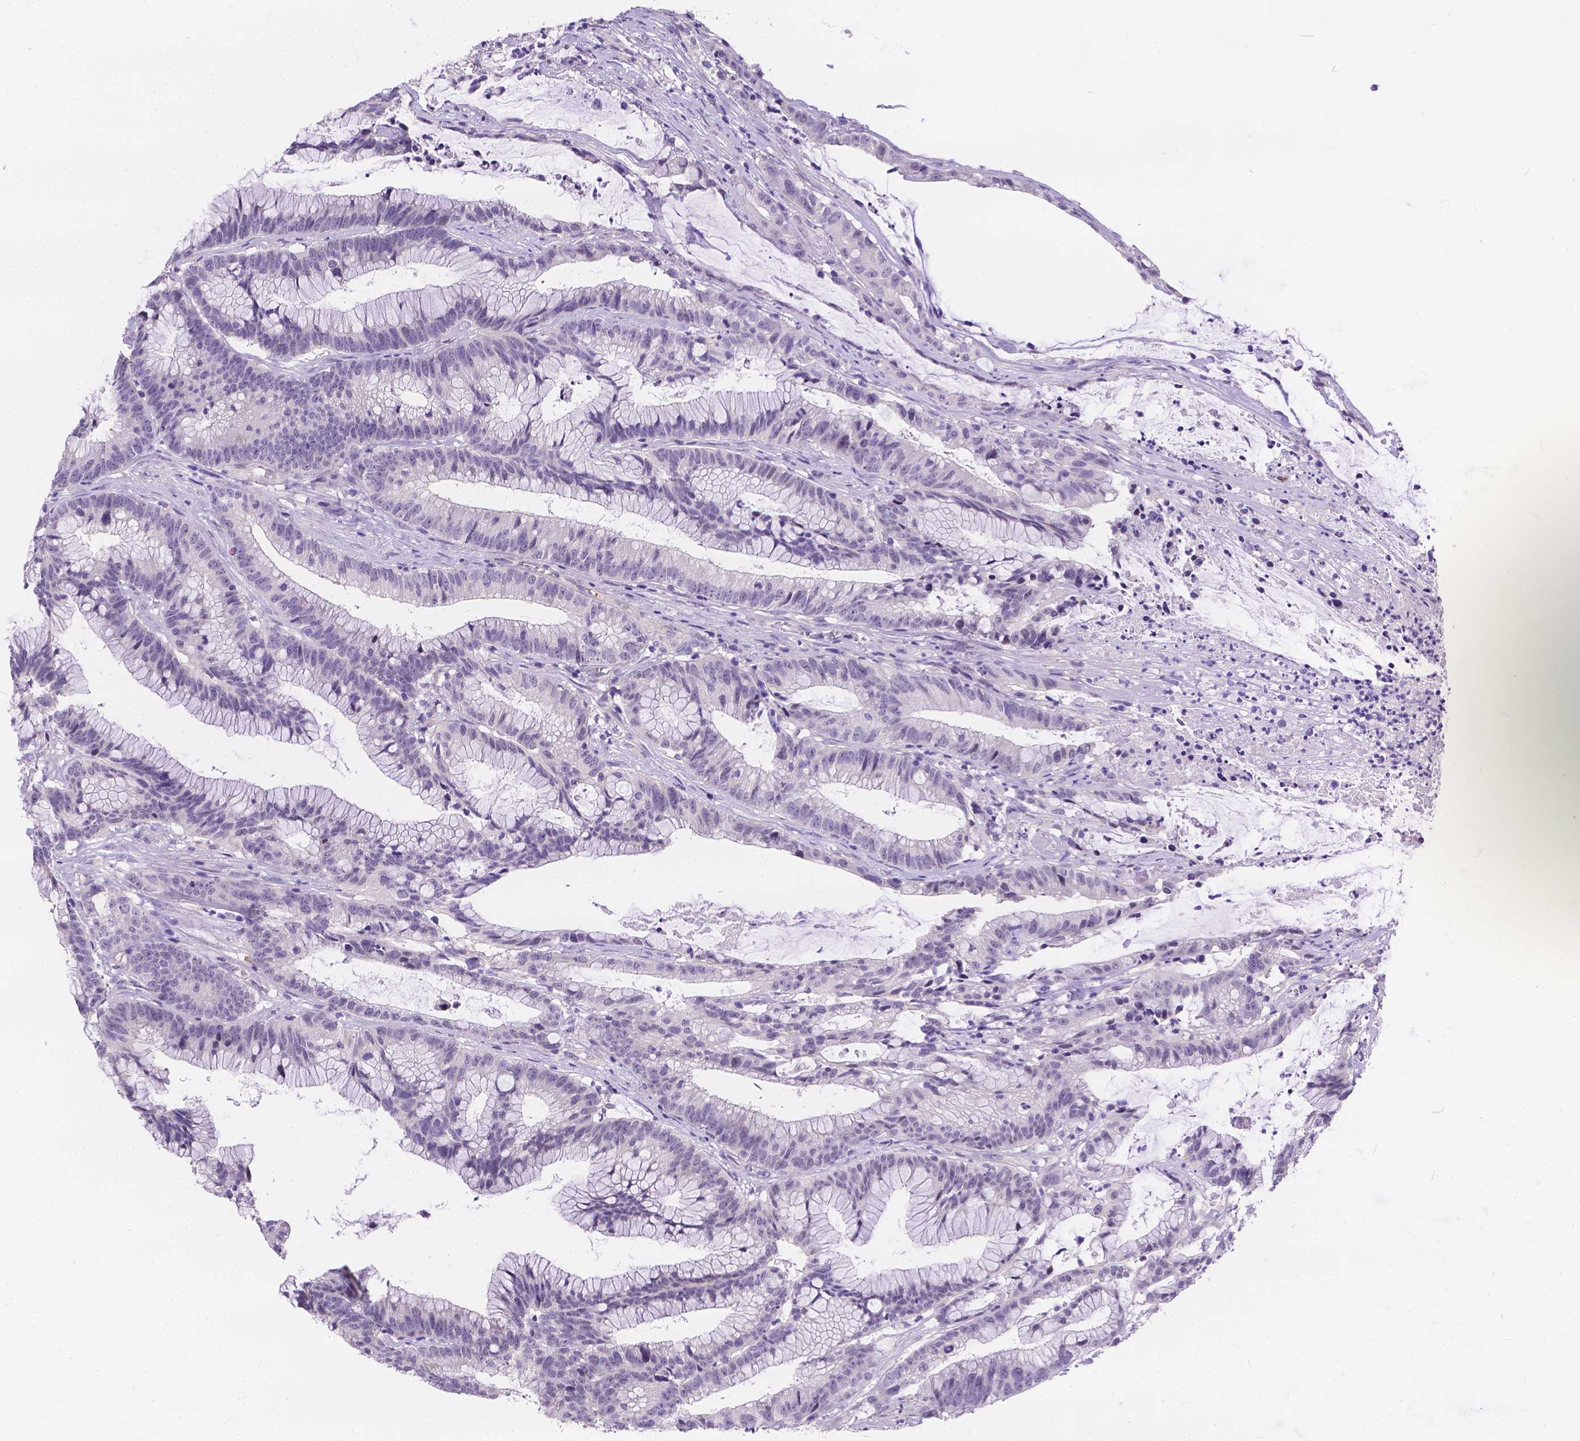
{"staining": {"intensity": "negative", "quantity": "none", "location": "none"}, "tissue": "colorectal cancer", "cell_type": "Tumor cells", "image_type": "cancer", "snomed": [{"axis": "morphology", "description": "Adenocarcinoma, NOS"}, {"axis": "topography", "description": "Colon"}], "caption": "A photomicrograph of human colorectal cancer is negative for staining in tumor cells. (Brightfield microscopy of DAB (3,3'-diaminobenzidine) IHC at high magnification).", "gene": "DLEC1", "patient": {"sex": "female", "age": 78}}